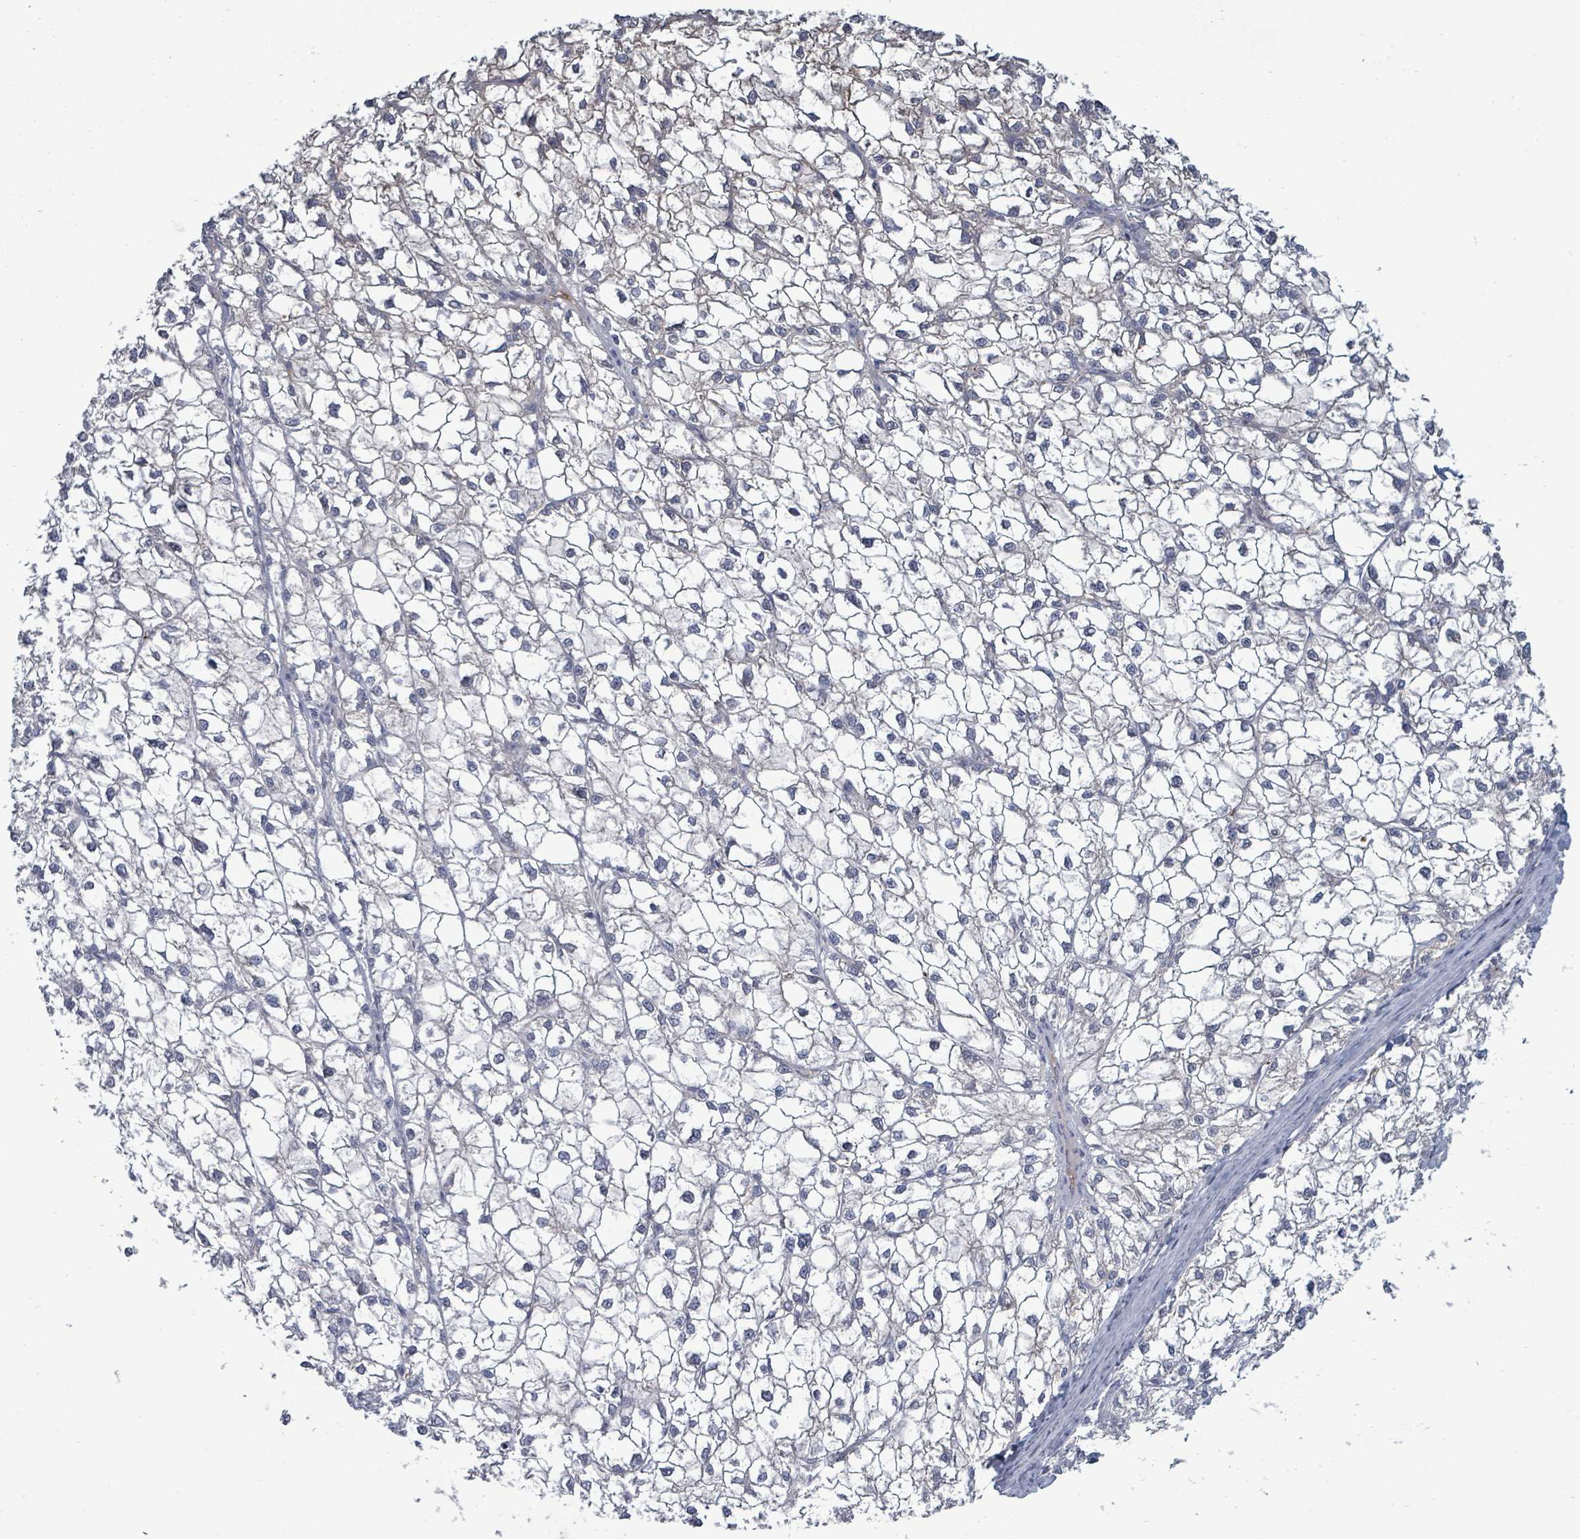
{"staining": {"intensity": "negative", "quantity": "none", "location": "none"}, "tissue": "liver cancer", "cell_type": "Tumor cells", "image_type": "cancer", "snomed": [{"axis": "morphology", "description": "Carcinoma, Hepatocellular, NOS"}, {"axis": "topography", "description": "Liver"}], "caption": "High magnification brightfield microscopy of liver cancer stained with DAB (3,3'-diaminobenzidine) (brown) and counterstained with hematoxylin (blue): tumor cells show no significant staining.", "gene": "NDST2", "patient": {"sex": "female", "age": 43}}